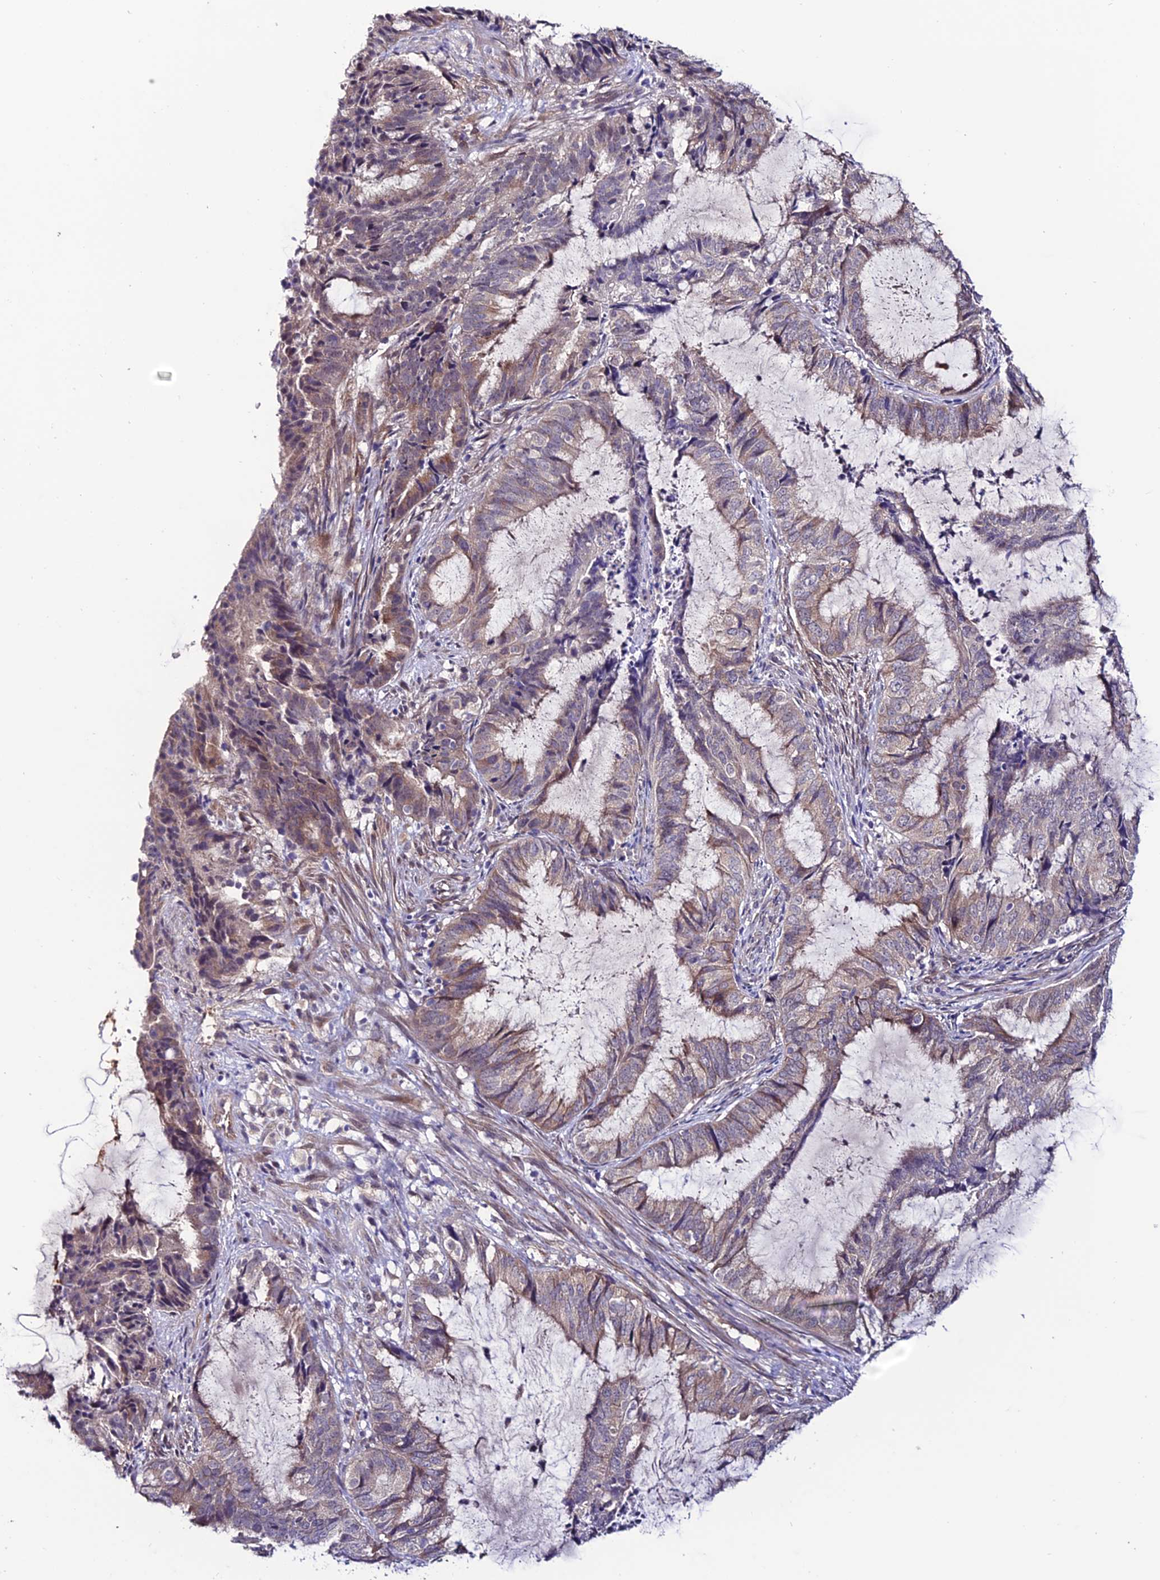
{"staining": {"intensity": "weak", "quantity": "25%-75%", "location": "cytoplasmic/membranous"}, "tissue": "endometrial cancer", "cell_type": "Tumor cells", "image_type": "cancer", "snomed": [{"axis": "morphology", "description": "Adenocarcinoma, NOS"}, {"axis": "topography", "description": "Endometrium"}], "caption": "Human endometrial adenocarcinoma stained with a brown dye reveals weak cytoplasmic/membranous positive staining in approximately 25%-75% of tumor cells.", "gene": "FZD8", "patient": {"sex": "female", "age": 51}}